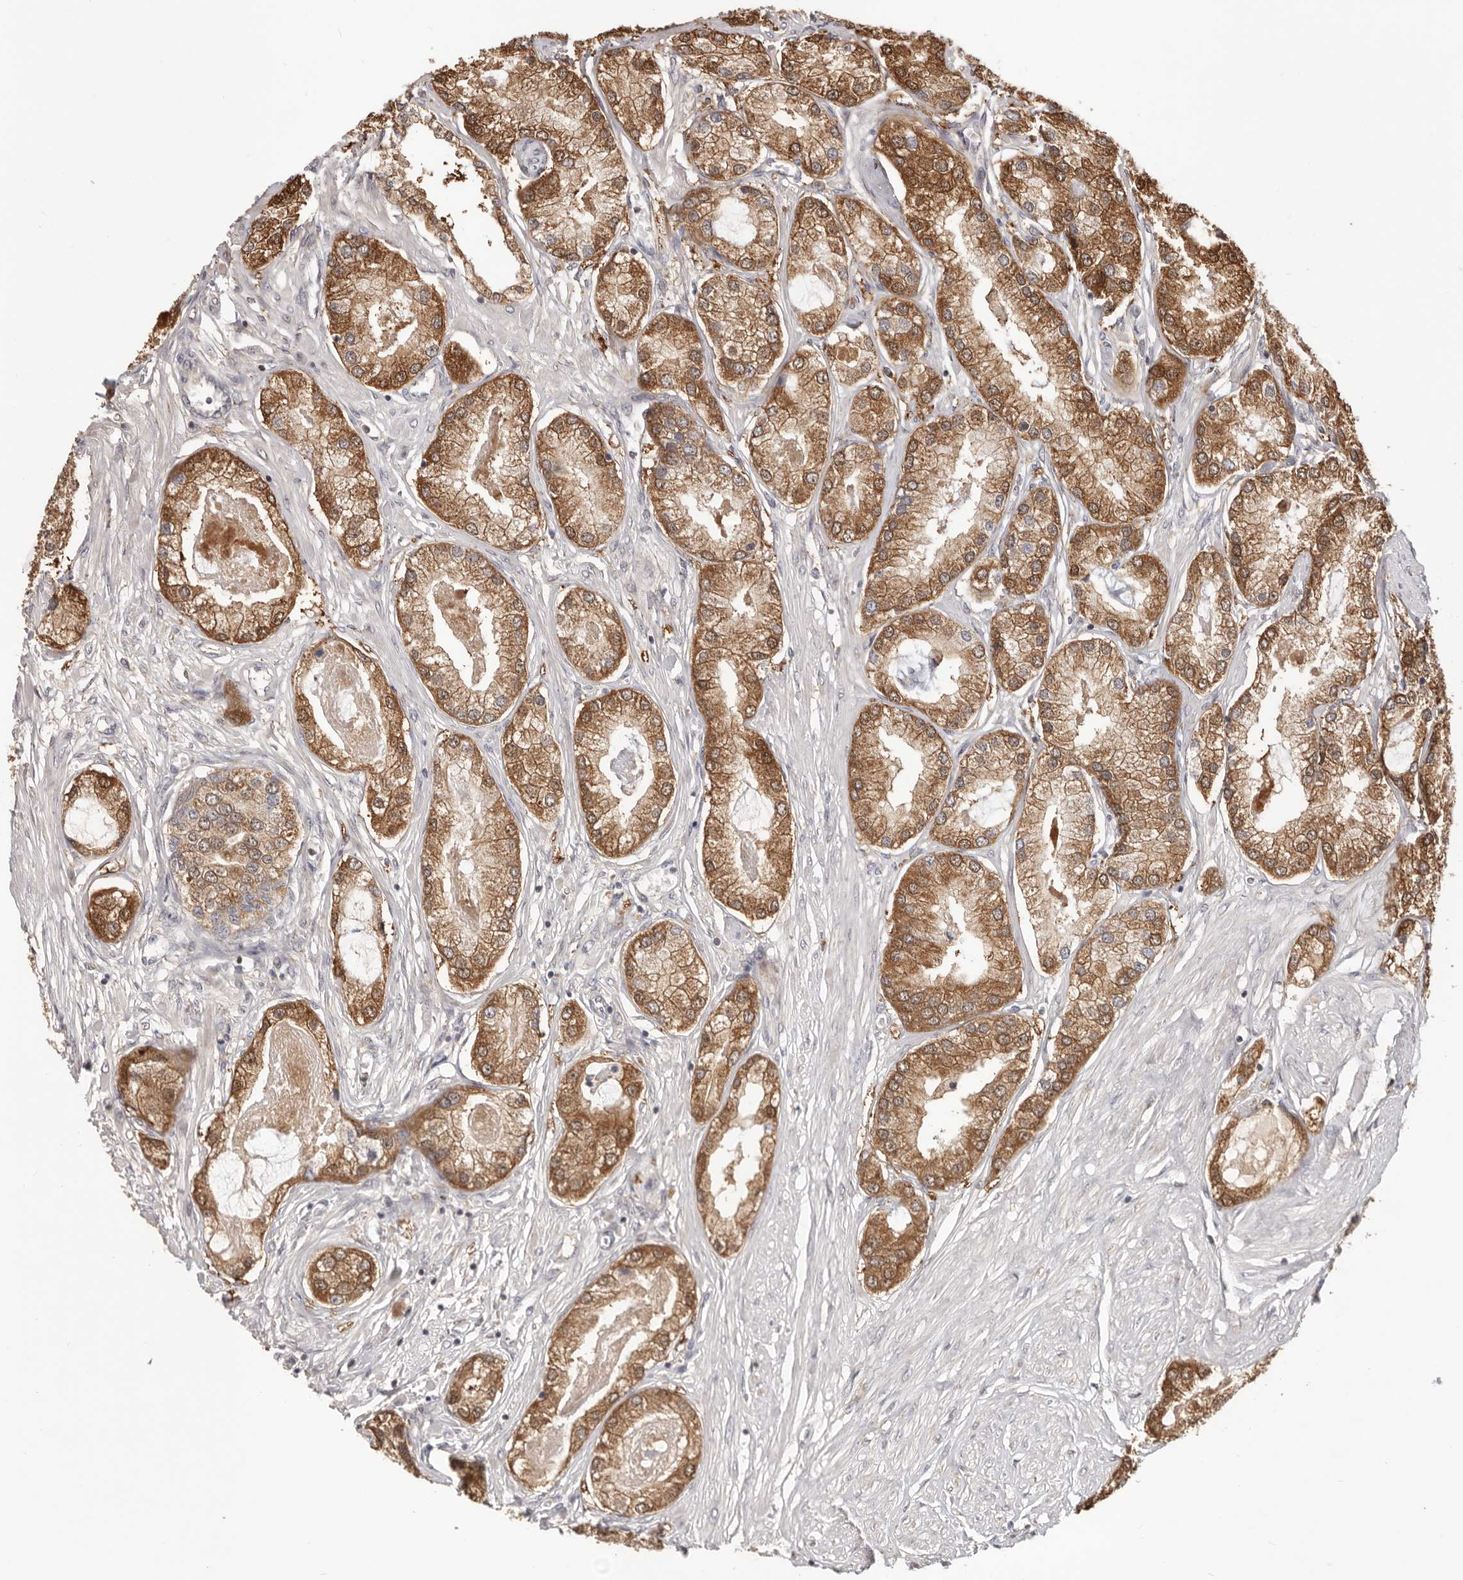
{"staining": {"intensity": "moderate", "quantity": ">75%", "location": "cytoplasmic/membranous"}, "tissue": "prostate cancer", "cell_type": "Tumor cells", "image_type": "cancer", "snomed": [{"axis": "morphology", "description": "Adenocarcinoma, Low grade"}, {"axis": "topography", "description": "Prostate"}], "caption": "Tumor cells exhibit medium levels of moderate cytoplasmic/membranous positivity in about >75% of cells in human prostate cancer.", "gene": "LRP6", "patient": {"sex": "male", "age": 62}}